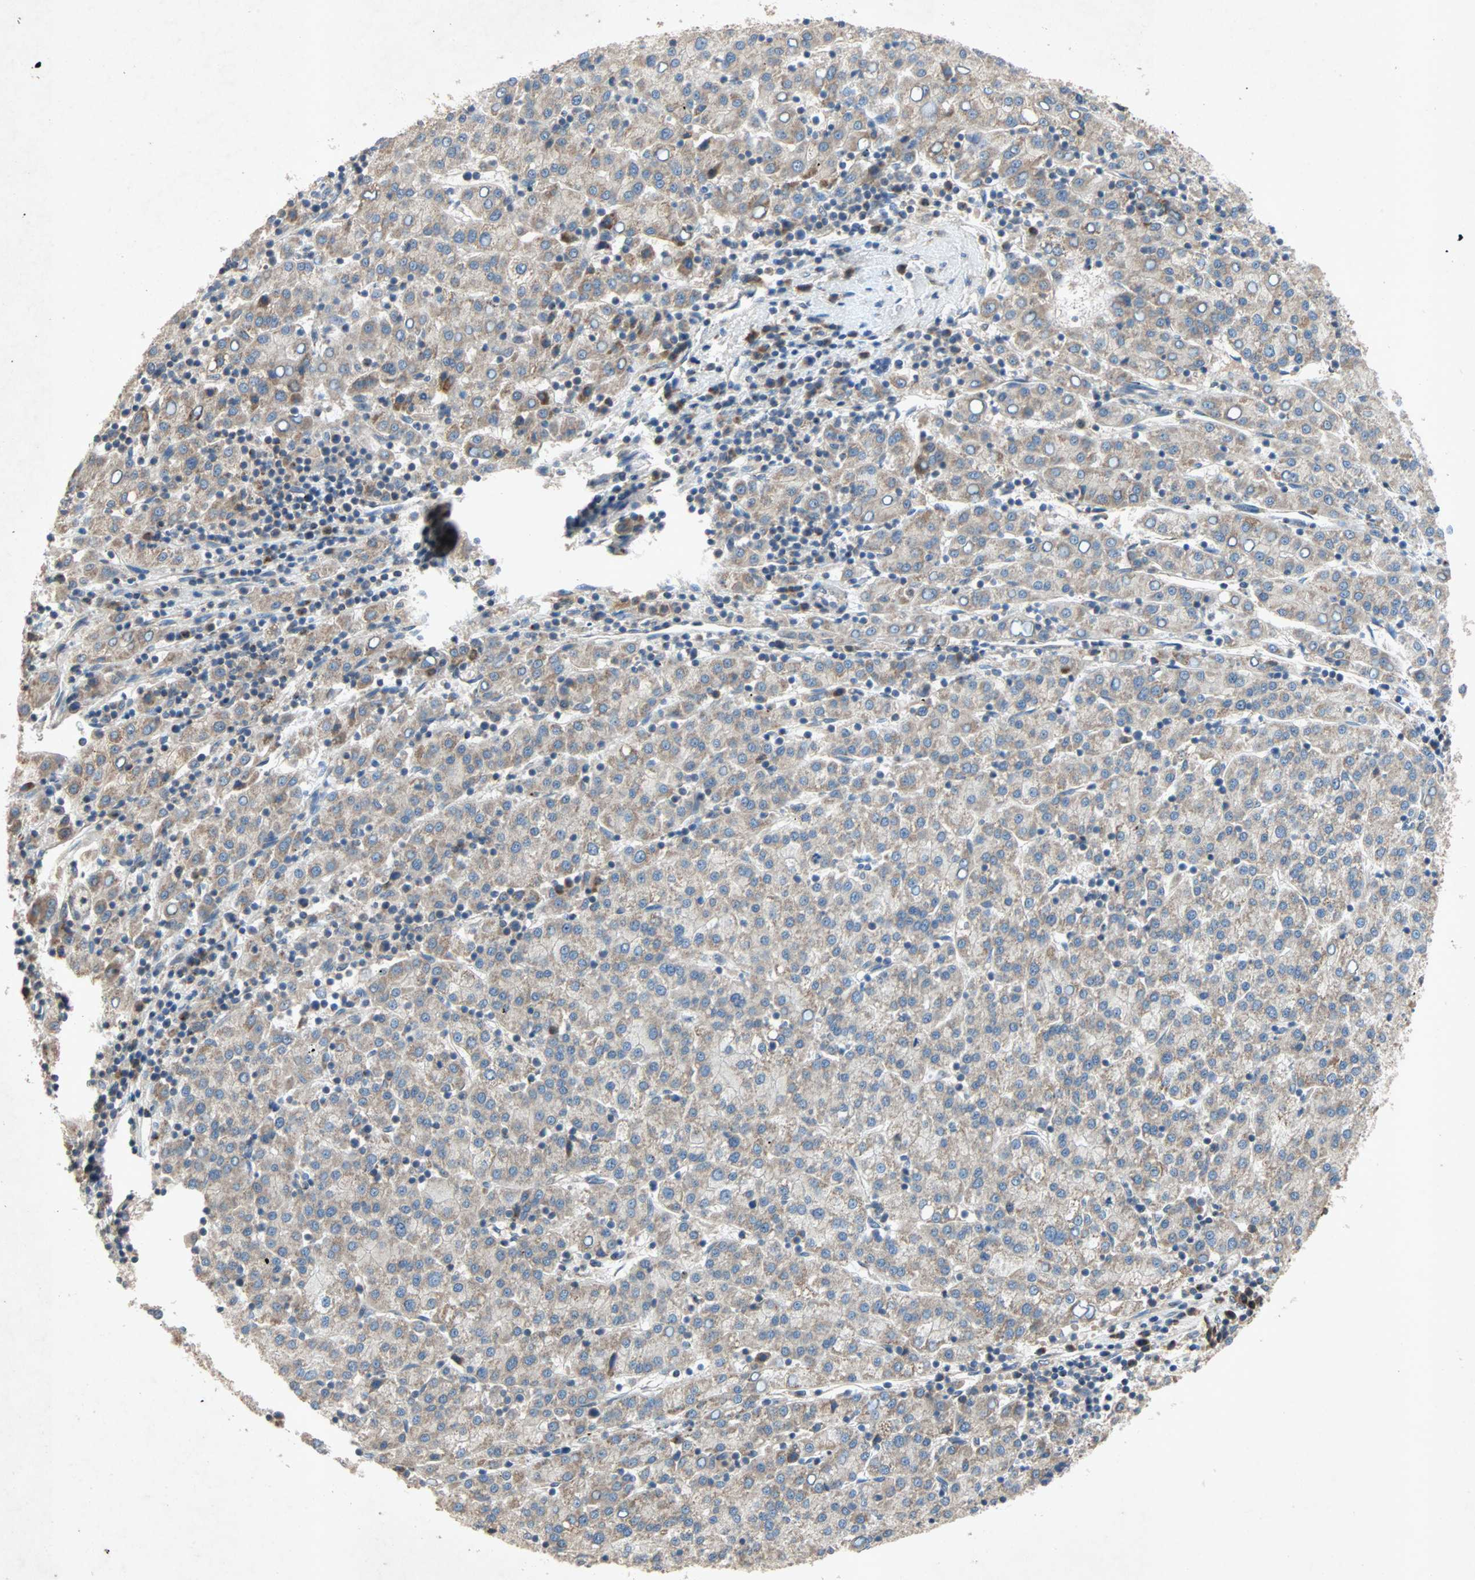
{"staining": {"intensity": "weak", "quantity": ">75%", "location": "cytoplasmic/membranous"}, "tissue": "liver cancer", "cell_type": "Tumor cells", "image_type": "cancer", "snomed": [{"axis": "morphology", "description": "Carcinoma, Hepatocellular, NOS"}, {"axis": "topography", "description": "Liver"}], "caption": "This histopathology image demonstrates liver cancer stained with immunohistochemistry to label a protein in brown. The cytoplasmic/membranous of tumor cells show weak positivity for the protein. Nuclei are counter-stained blue.", "gene": "XYLT1", "patient": {"sex": "female", "age": 58}}